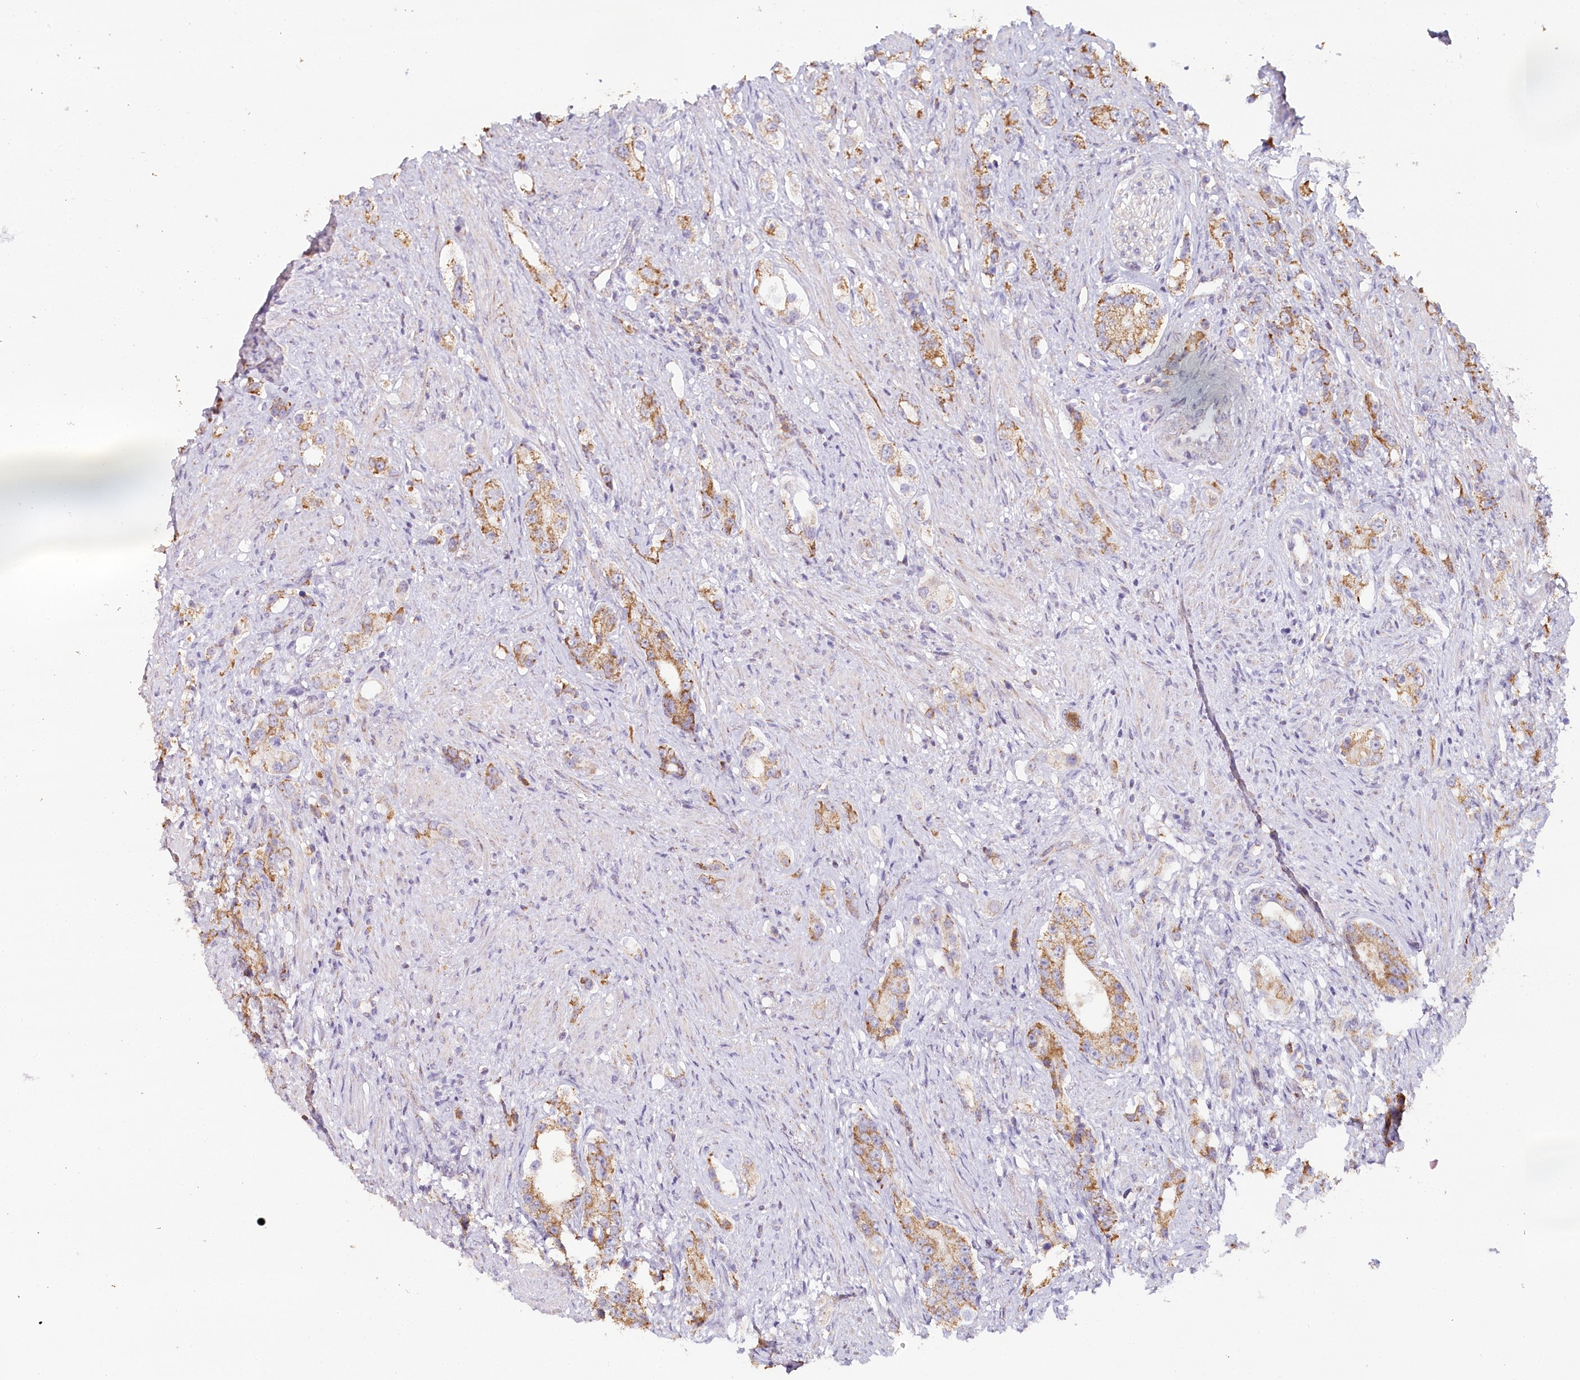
{"staining": {"intensity": "moderate", "quantity": ">75%", "location": "cytoplasmic/membranous"}, "tissue": "prostate cancer", "cell_type": "Tumor cells", "image_type": "cancer", "snomed": [{"axis": "morphology", "description": "Adenocarcinoma, High grade"}, {"axis": "topography", "description": "Prostate"}], "caption": "A brown stain labels moderate cytoplasmic/membranous expression of a protein in prostate cancer tumor cells. Using DAB (brown) and hematoxylin (blue) stains, captured at high magnification using brightfield microscopy.", "gene": "MMP25", "patient": {"sex": "male", "age": 63}}